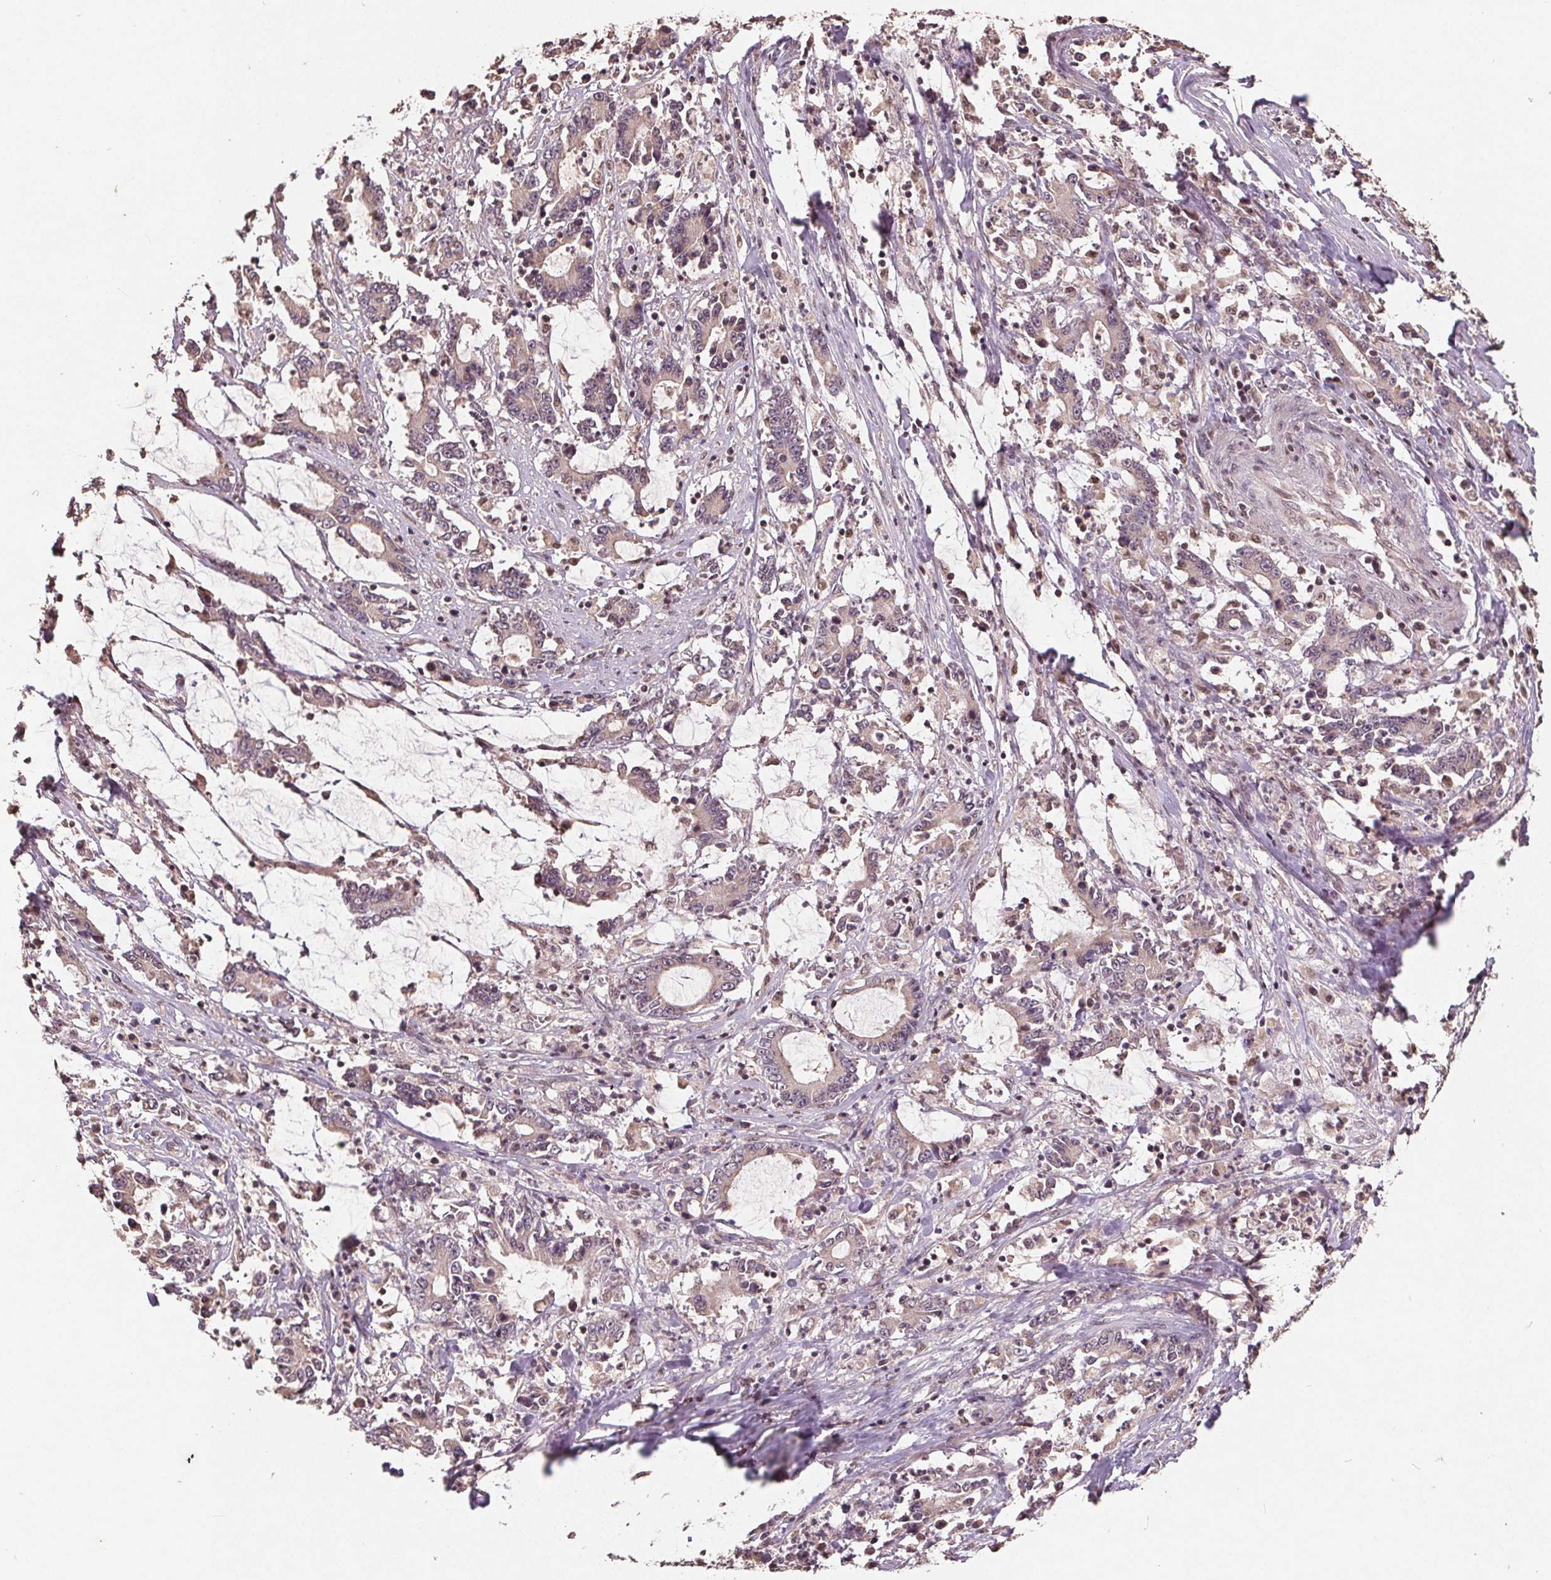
{"staining": {"intensity": "weak", "quantity": ">75%", "location": "cytoplasmic/membranous,nuclear"}, "tissue": "stomach cancer", "cell_type": "Tumor cells", "image_type": "cancer", "snomed": [{"axis": "morphology", "description": "Adenocarcinoma, NOS"}, {"axis": "topography", "description": "Stomach, upper"}], "caption": "About >75% of tumor cells in adenocarcinoma (stomach) demonstrate weak cytoplasmic/membranous and nuclear protein positivity as visualized by brown immunohistochemical staining.", "gene": "DNMT3B", "patient": {"sex": "male", "age": 68}}